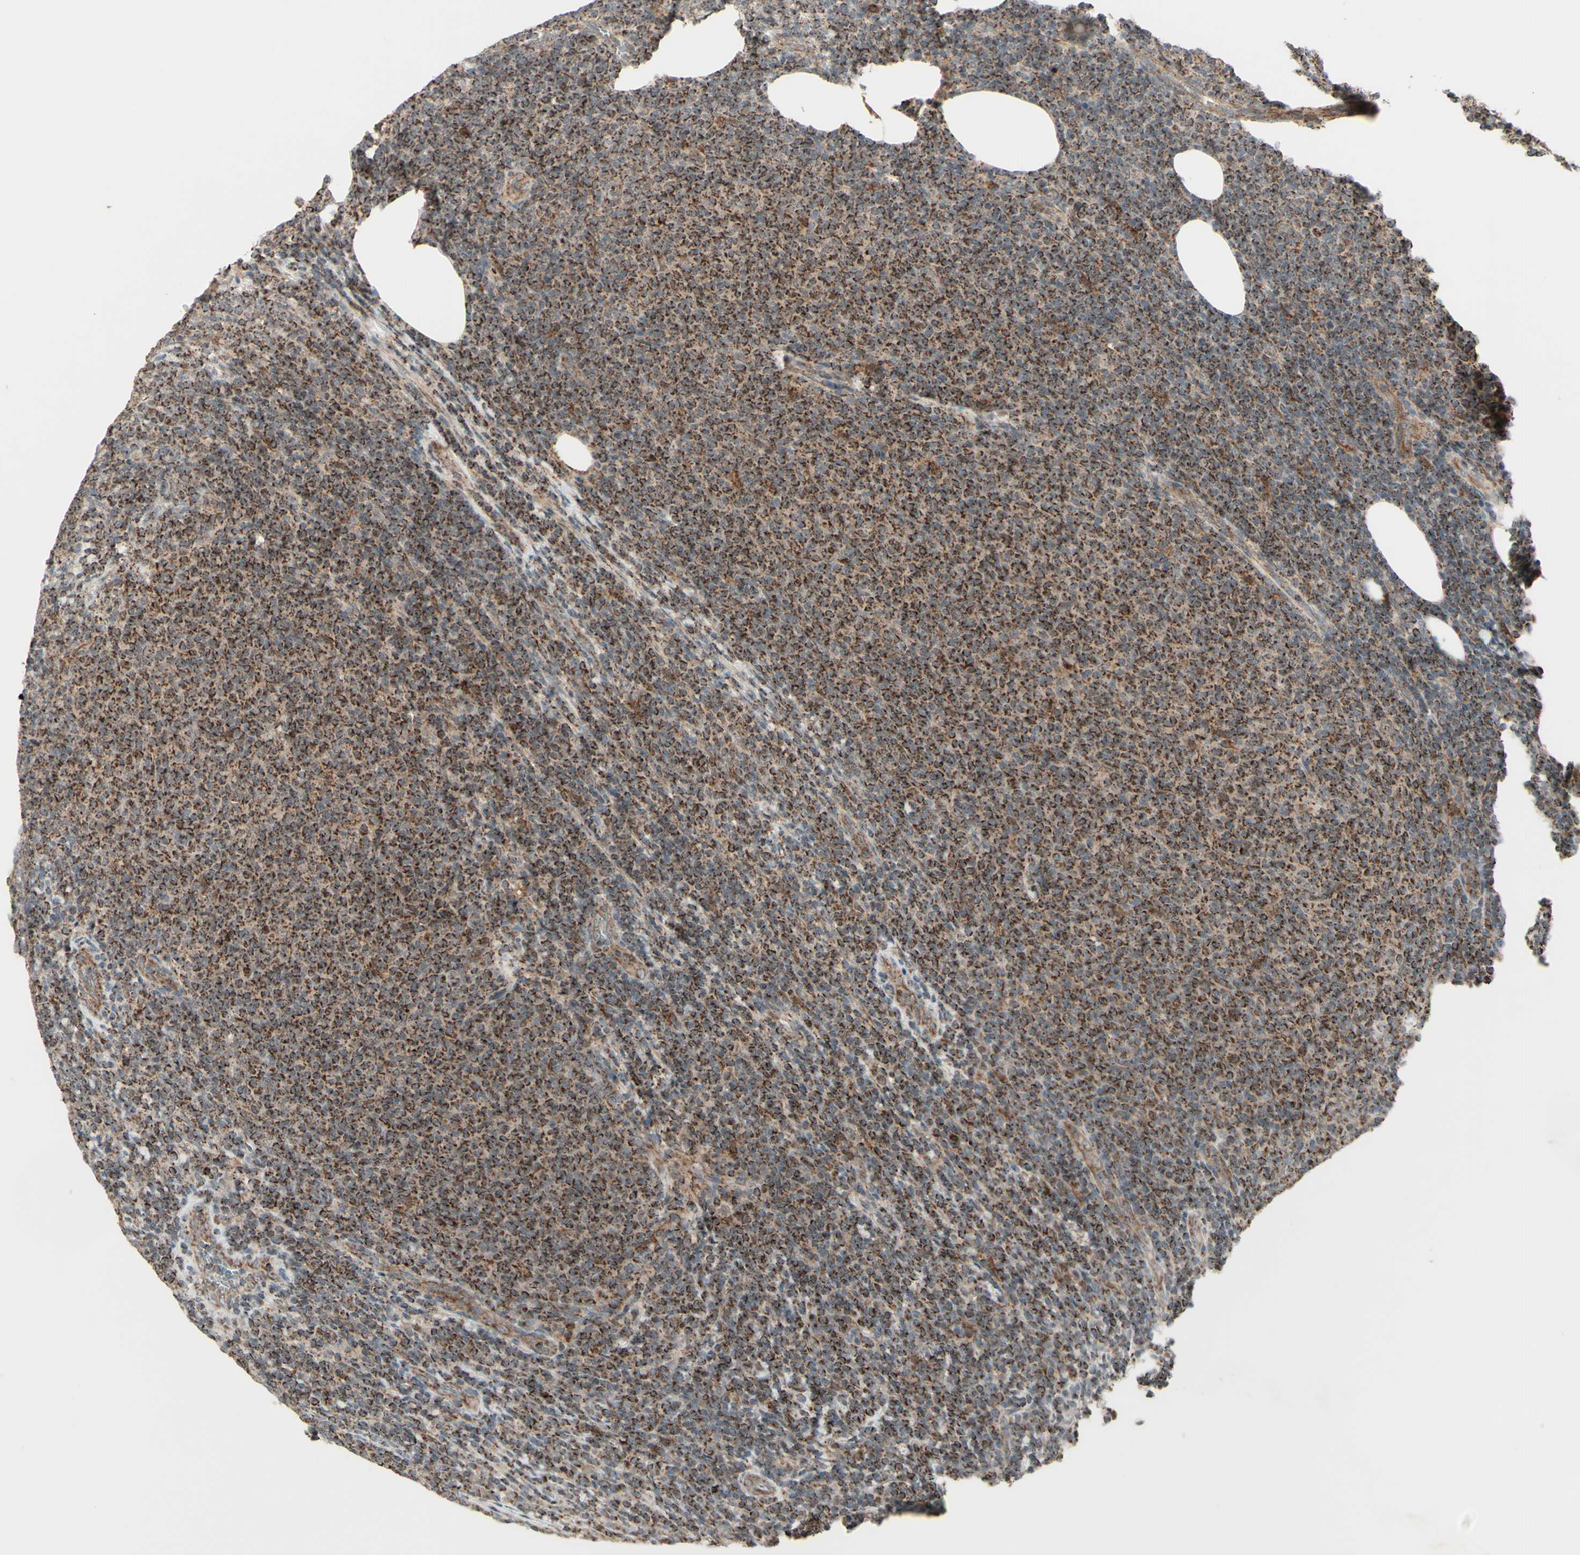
{"staining": {"intensity": "strong", "quantity": ">75%", "location": "cytoplasmic/membranous"}, "tissue": "lymphoma", "cell_type": "Tumor cells", "image_type": "cancer", "snomed": [{"axis": "morphology", "description": "Malignant lymphoma, non-Hodgkin's type, Low grade"}, {"axis": "topography", "description": "Lymph node"}], "caption": "Human lymphoma stained for a protein (brown) demonstrates strong cytoplasmic/membranous positive staining in about >75% of tumor cells.", "gene": "DHRS3", "patient": {"sex": "male", "age": 66}}